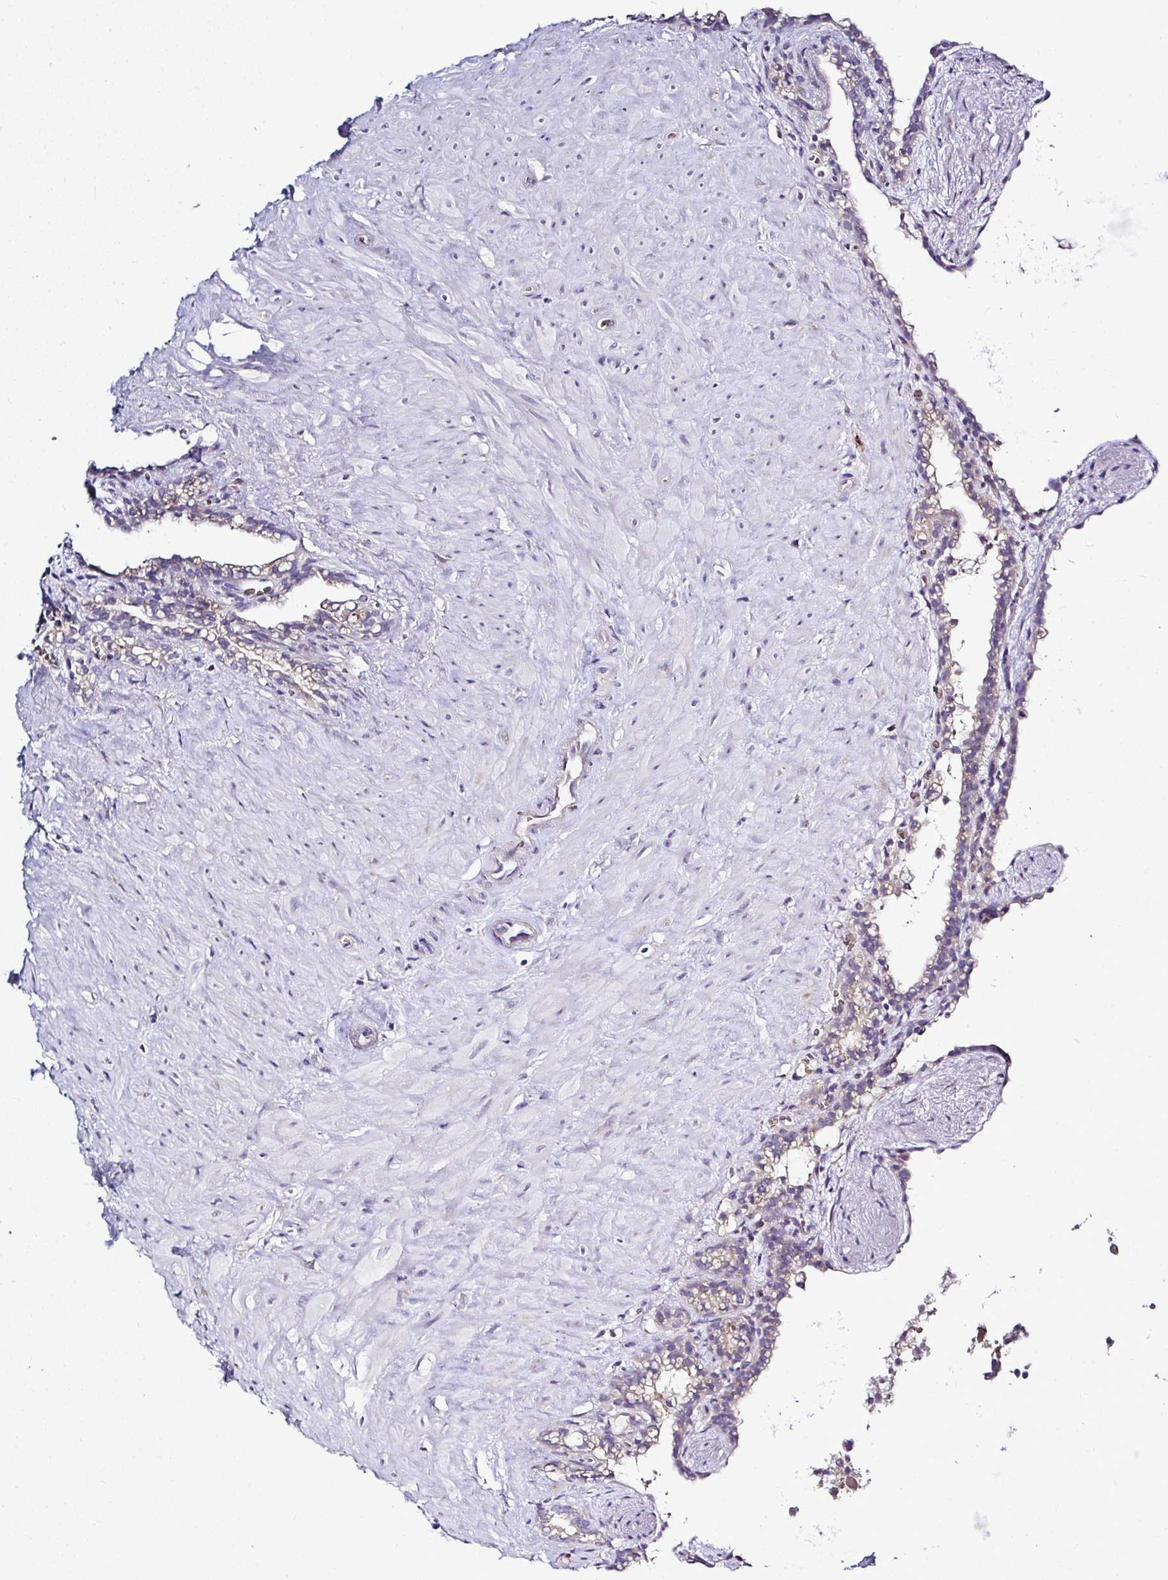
{"staining": {"intensity": "weak", "quantity": "<25%", "location": "cytoplasmic/membranous"}, "tissue": "seminal vesicle", "cell_type": "Glandular cells", "image_type": "normal", "snomed": [{"axis": "morphology", "description": "Normal tissue, NOS"}, {"axis": "topography", "description": "Seminal veicle"}], "caption": "Benign seminal vesicle was stained to show a protein in brown. There is no significant positivity in glandular cells. (Stains: DAB (3,3'-diaminobenzidine) immunohistochemistry with hematoxylin counter stain, Microscopy: brightfield microscopy at high magnification).", "gene": "DEPDC5", "patient": {"sex": "male", "age": 76}}